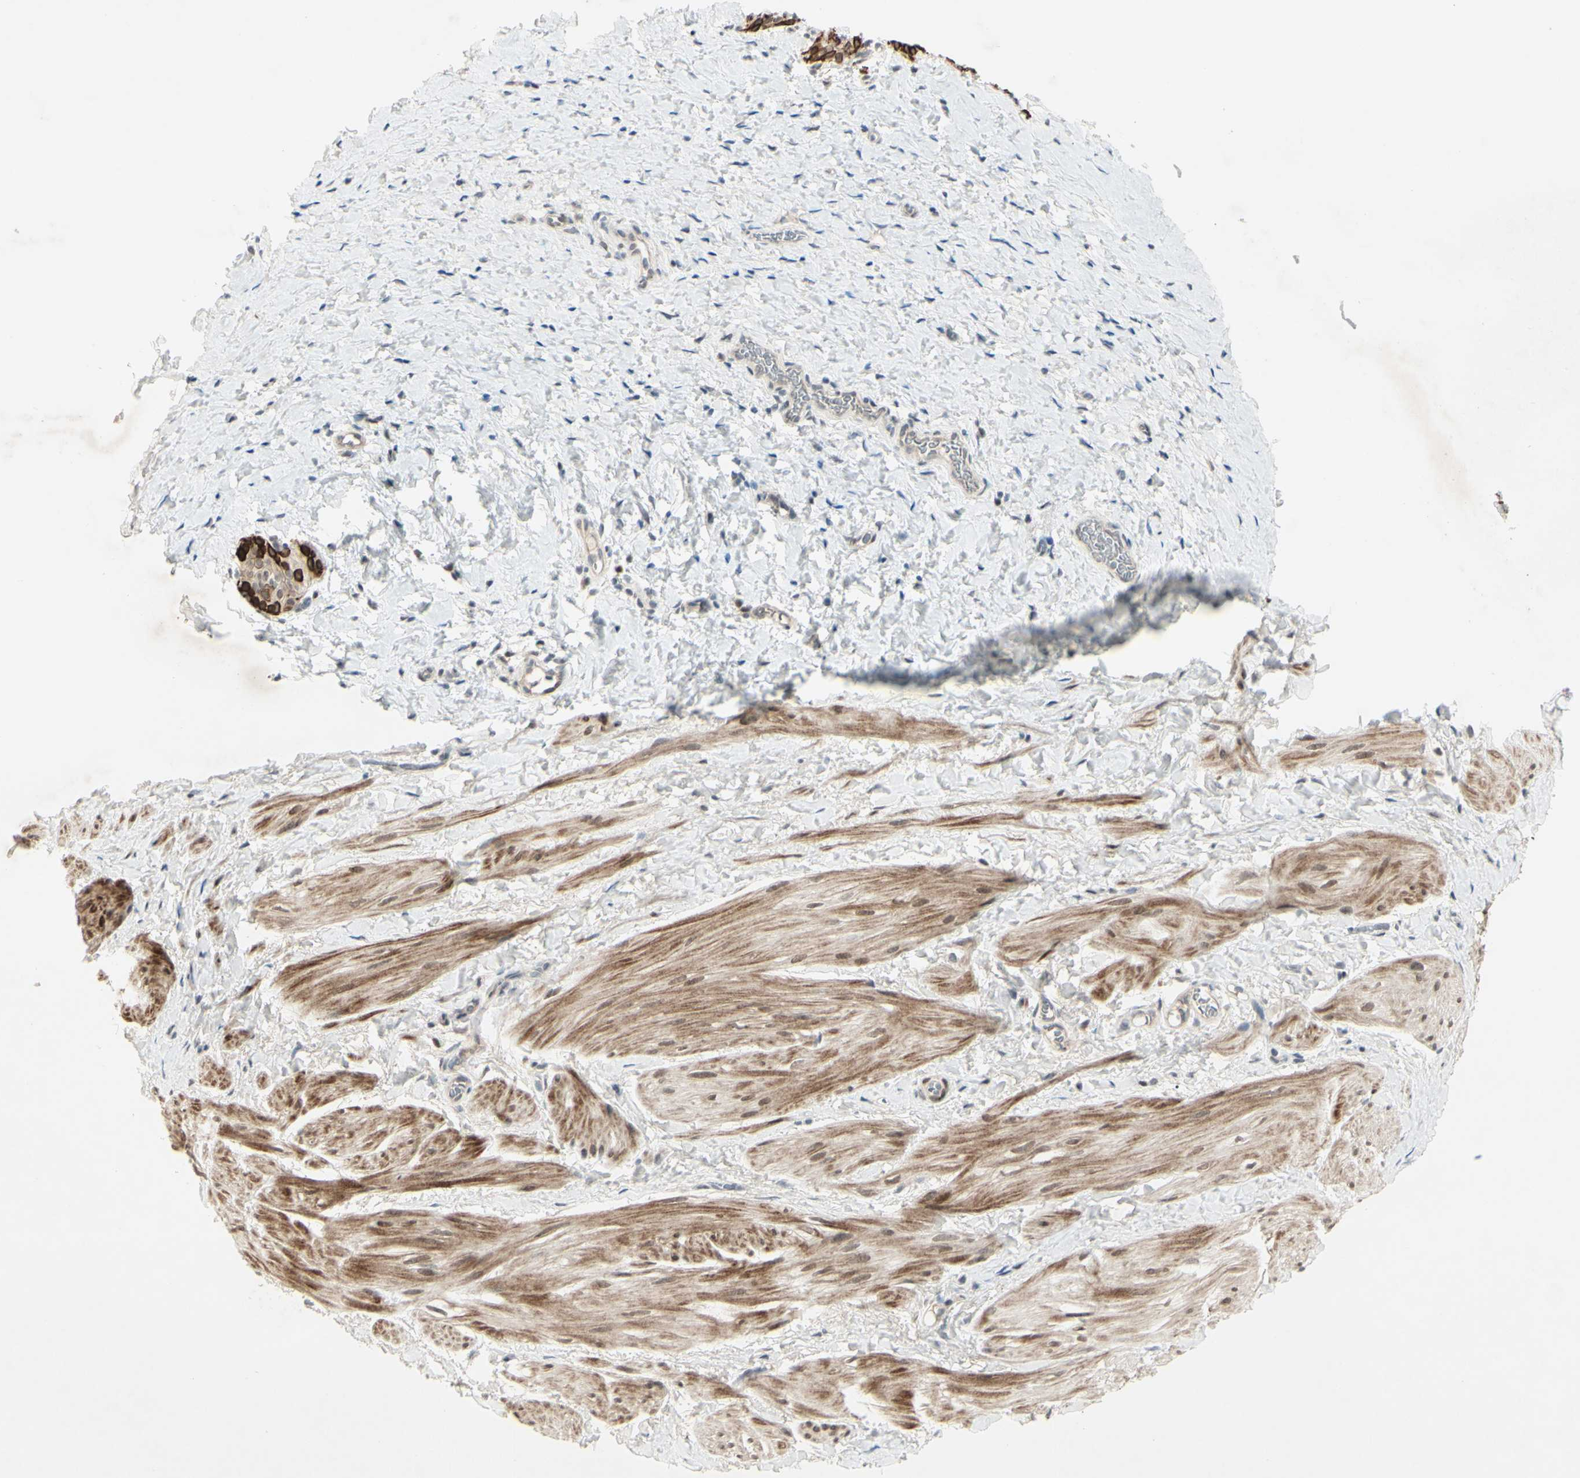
{"staining": {"intensity": "moderate", "quantity": ">75%", "location": "cytoplasmic/membranous,nuclear"}, "tissue": "smooth muscle", "cell_type": "Smooth muscle cells", "image_type": "normal", "snomed": [{"axis": "morphology", "description": "Normal tissue, NOS"}, {"axis": "topography", "description": "Smooth muscle"}], "caption": "Protein positivity by immunohistochemistry (IHC) displays moderate cytoplasmic/membranous,nuclear positivity in about >75% of smooth muscle cells in normal smooth muscle. The staining was performed using DAB, with brown indicating positive protein expression. Nuclei are stained blue with hematoxylin.", "gene": "FGFR2", "patient": {"sex": "male", "age": 16}}